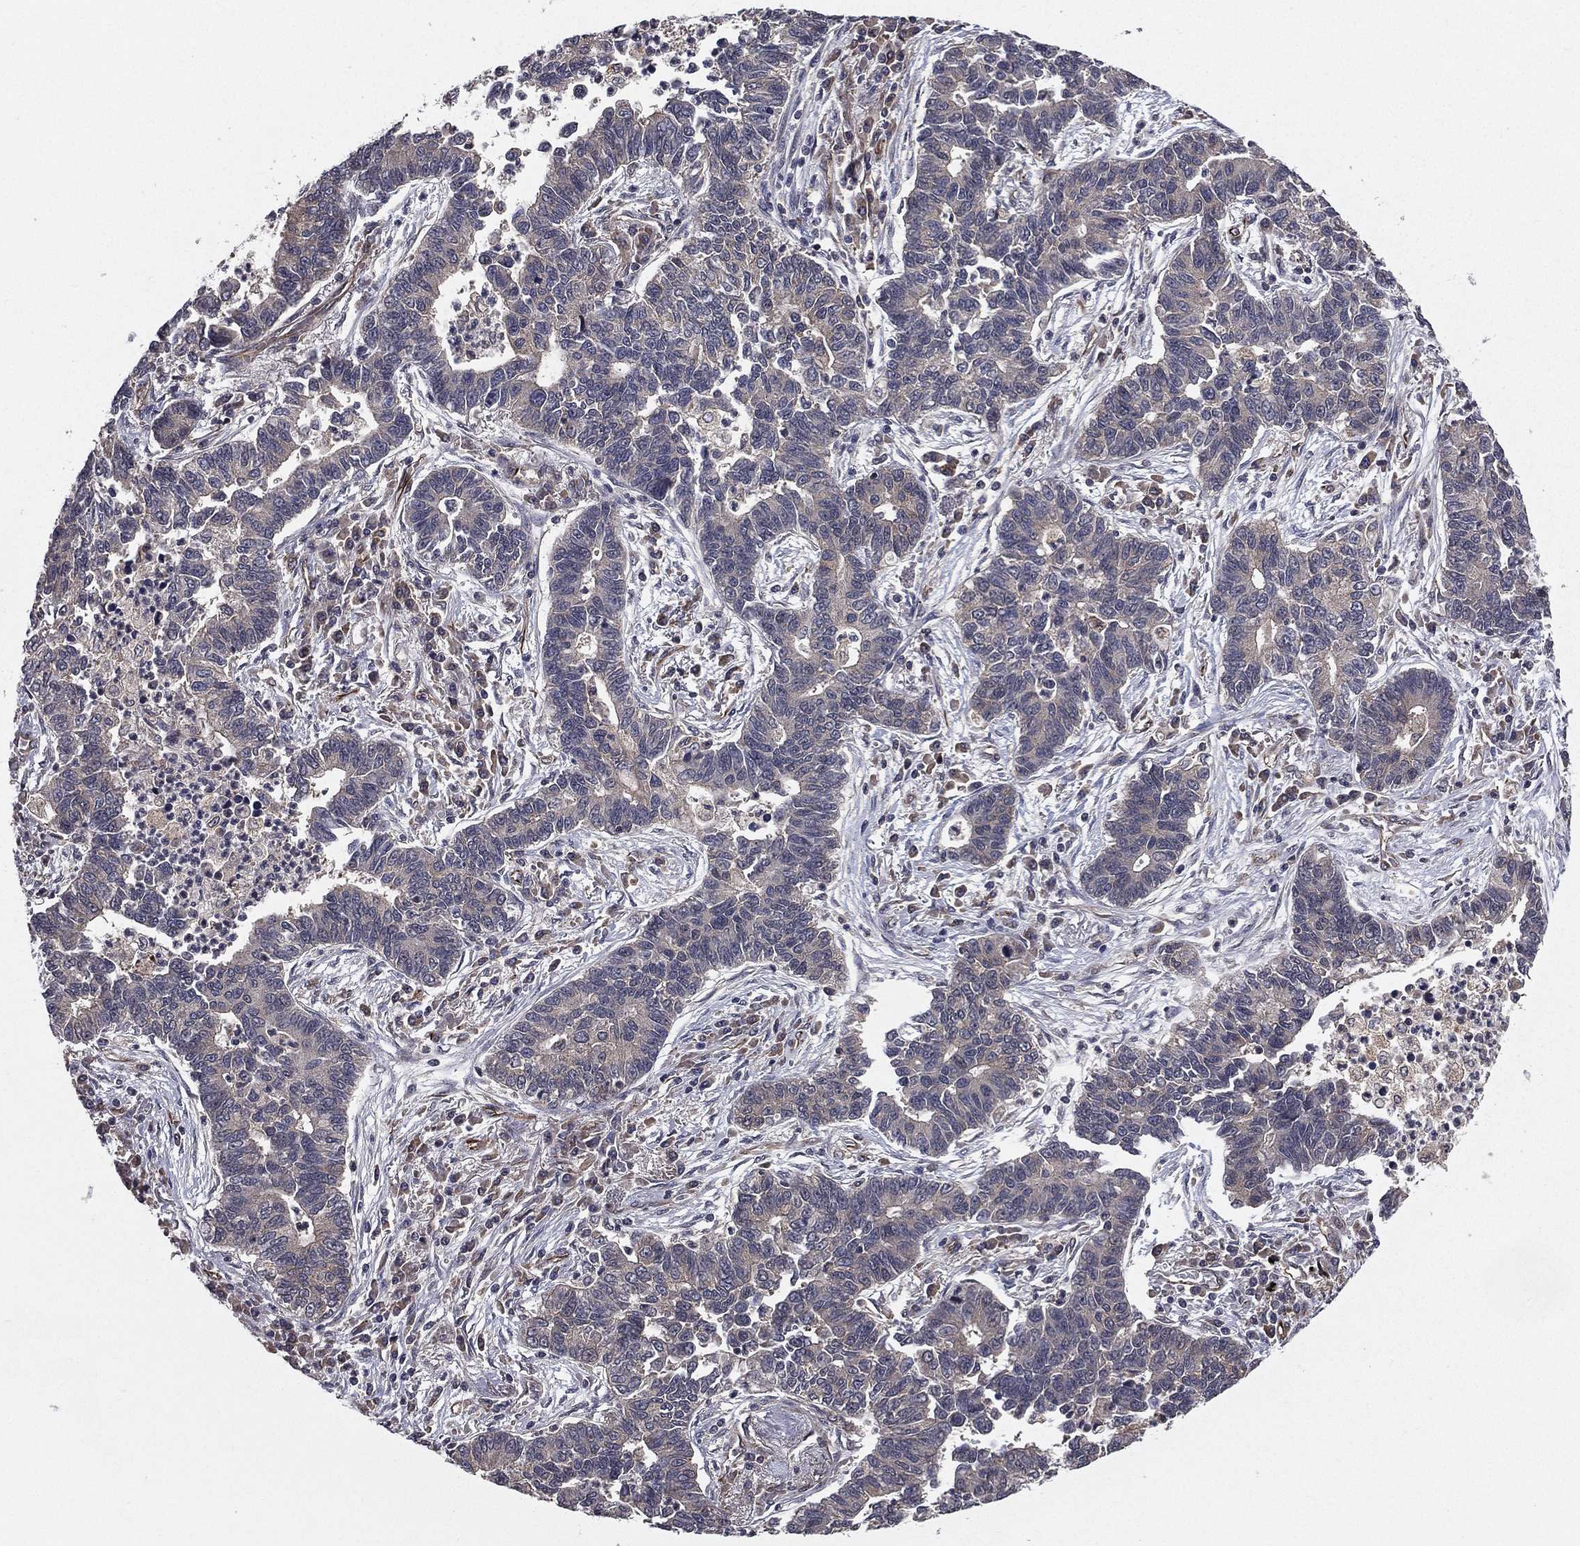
{"staining": {"intensity": "negative", "quantity": "none", "location": "none"}, "tissue": "lung cancer", "cell_type": "Tumor cells", "image_type": "cancer", "snomed": [{"axis": "morphology", "description": "Adenocarcinoma, NOS"}, {"axis": "topography", "description": "Lung"}], "caption": "Tumor cells are negative for protein expression in human adenocarcinoma (lung).", "gene": "CERT1", "patient": {"sex": "female", "age": 57}}